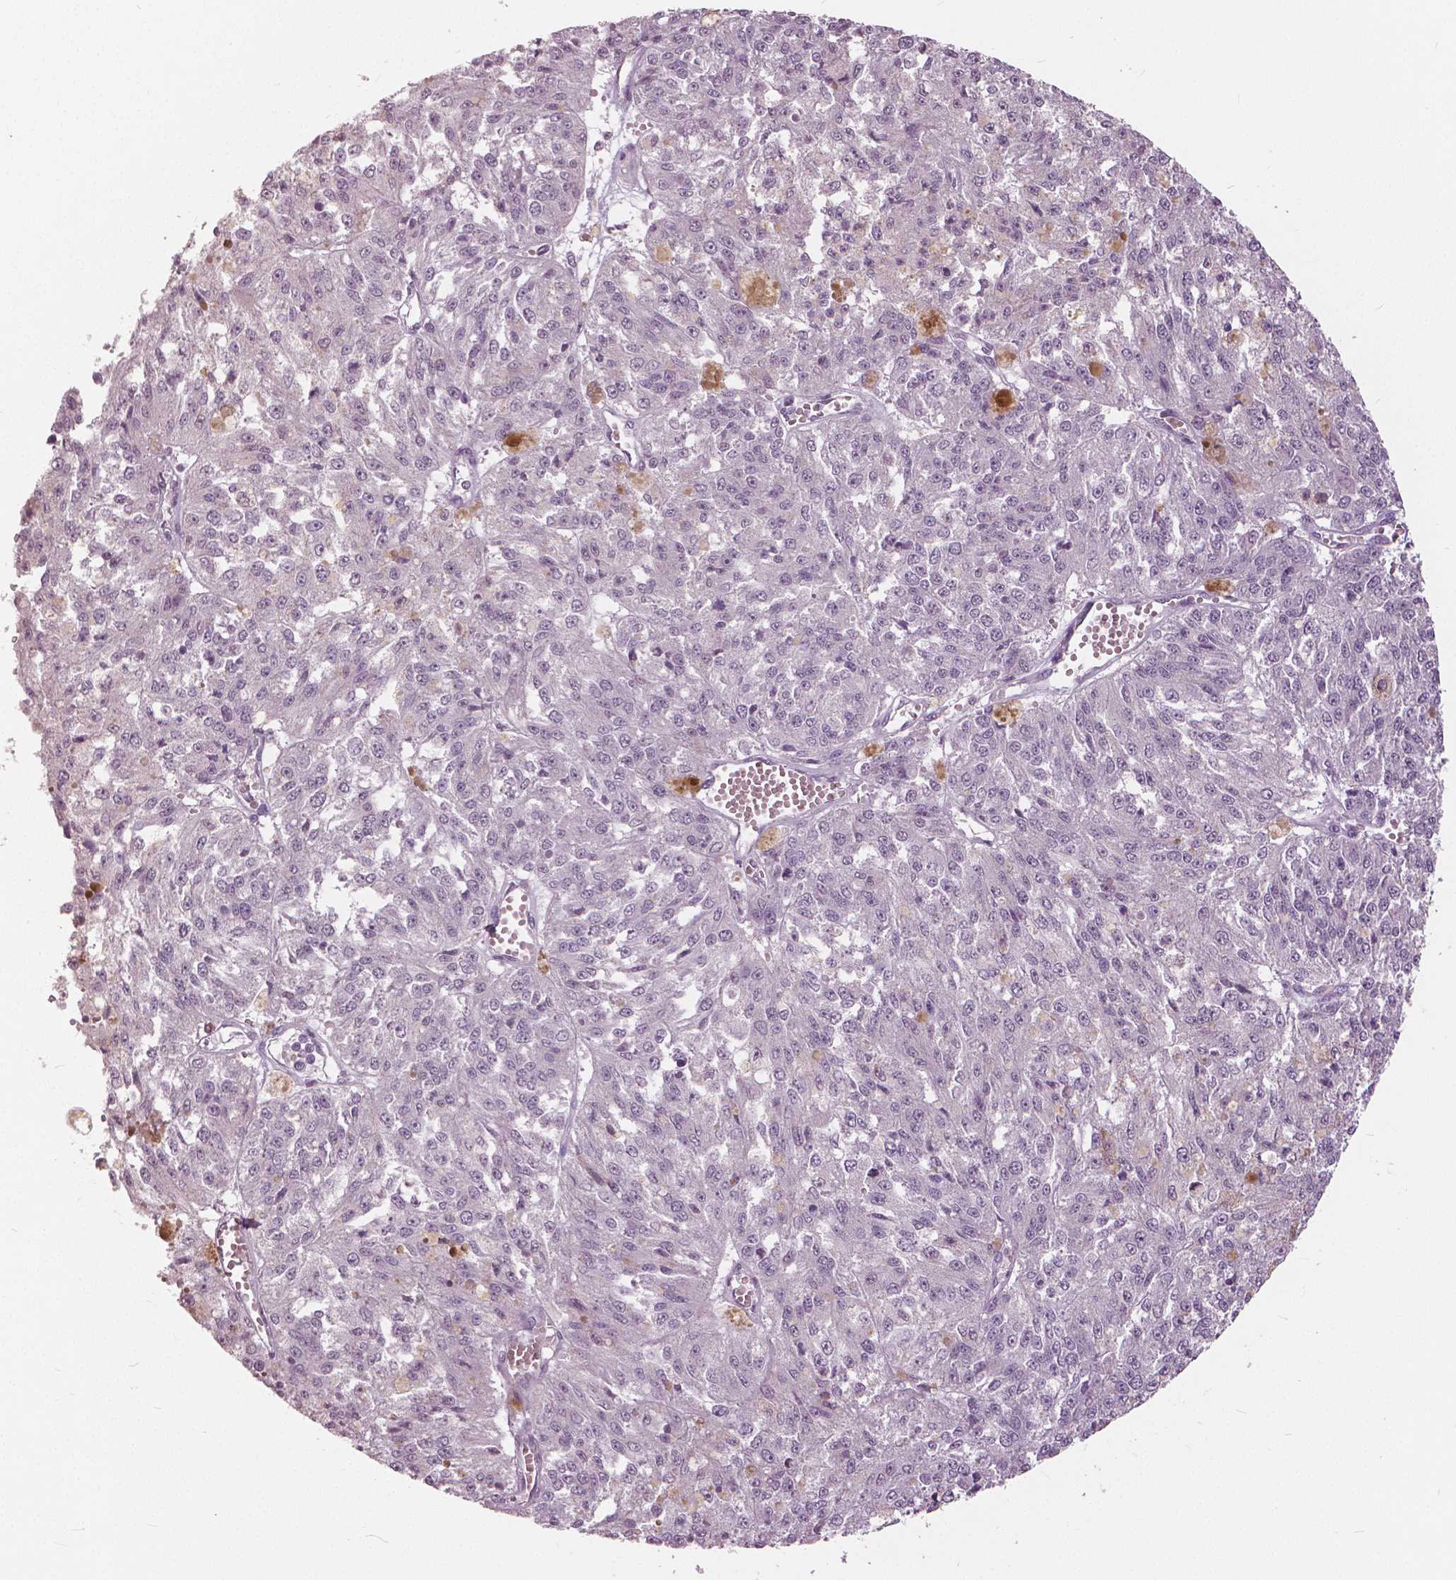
{"staining": {"intensity": "negative", "quantity": "none", "location": "none"}, "tissue": "melanoma", "cell_type": "Tumor cells", "image_type": "cancer", "snomed": [{"axis": "morphology", "description": "Malignant melanoma, Metastatic site"}, {"axis": "topography", "description": "Lymph node"}], "caption": "A photomicrograph of human melanoma is negative for staining in tumor cells. Nuclei are stained in blue.", "gene": "NANOG", "patient": {"sex": "female", "age": 64}}